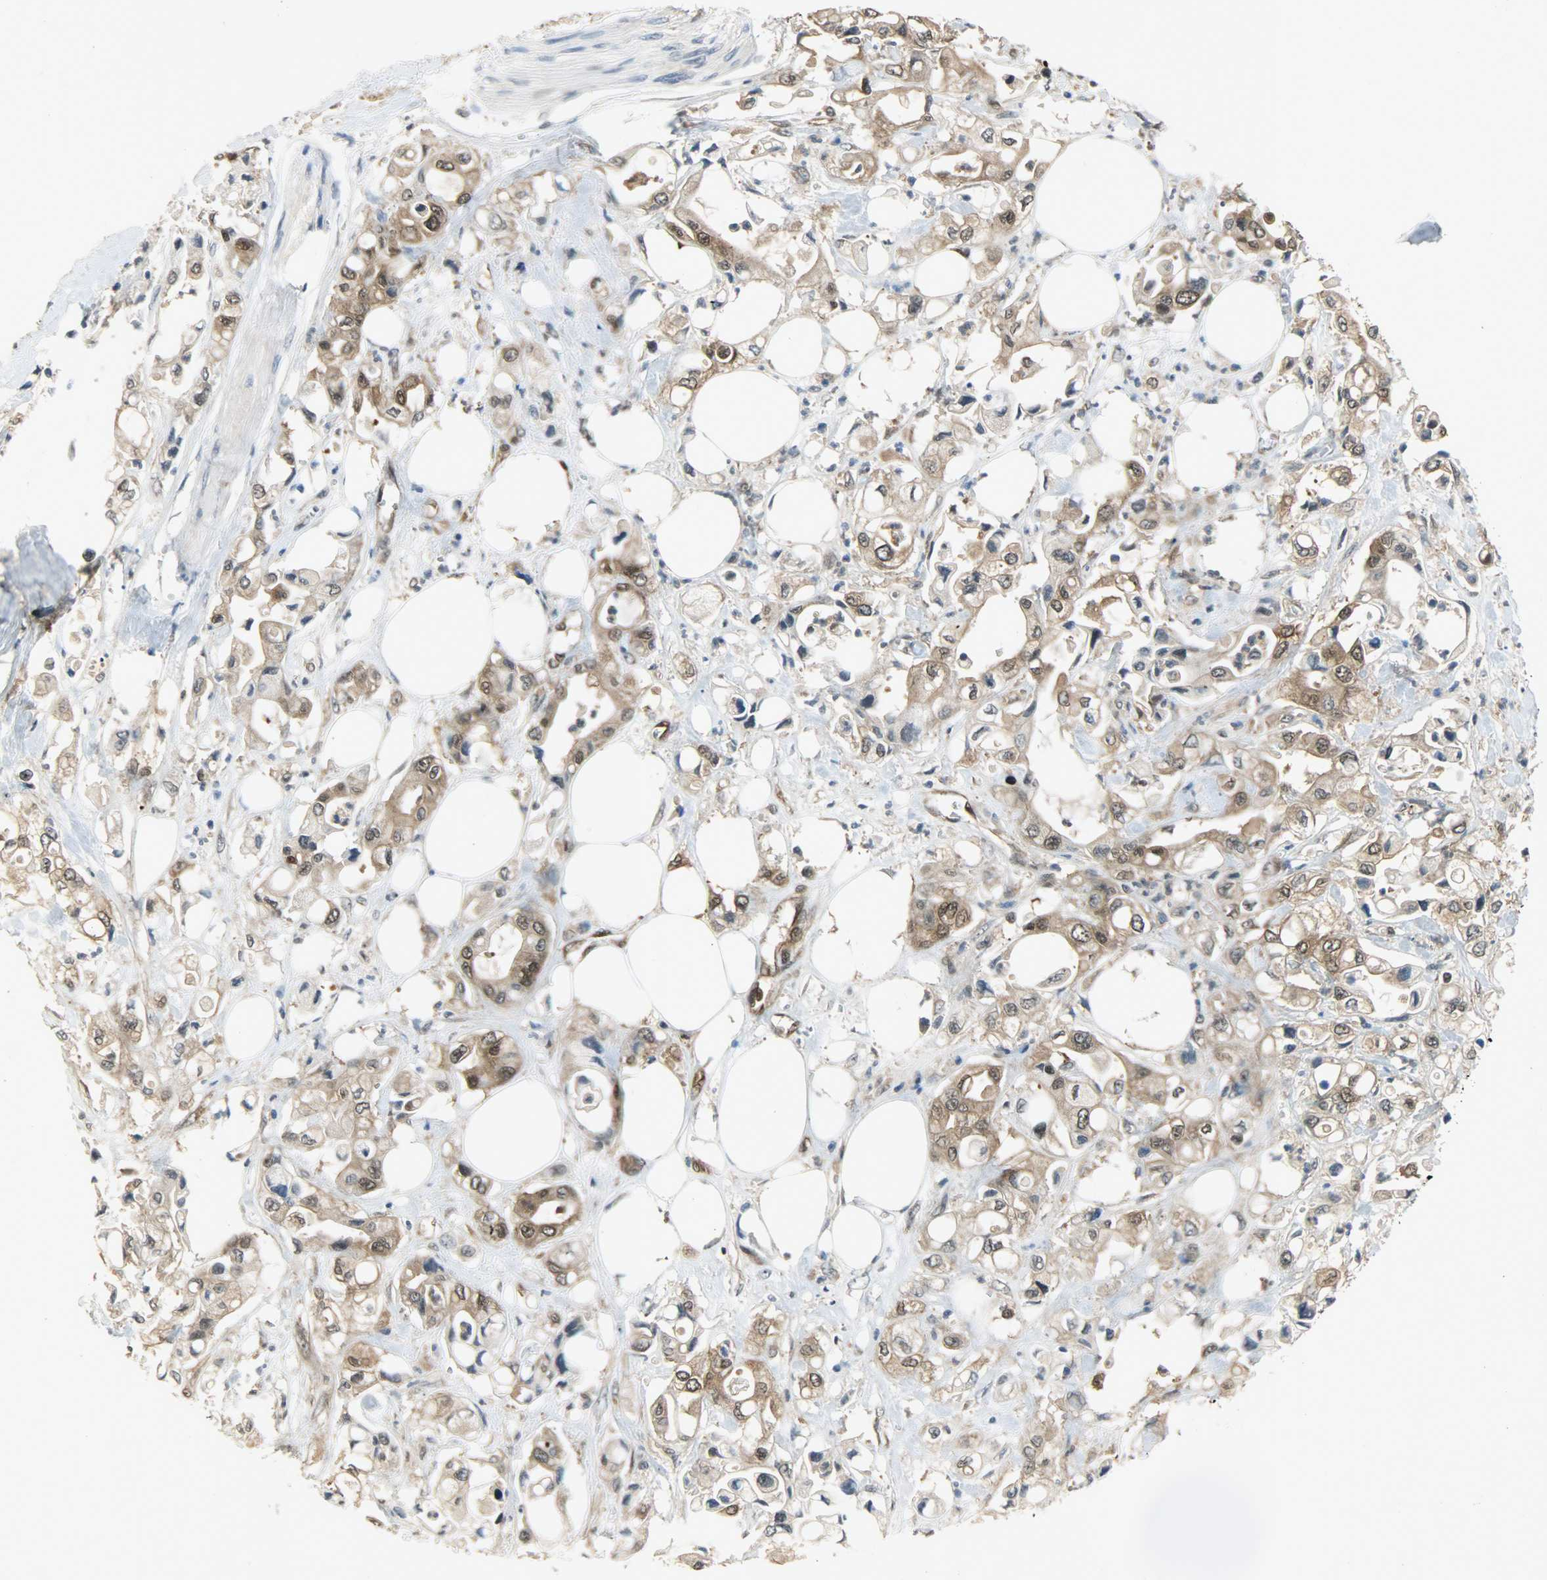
{"staining": {"intensity": "strong", "quantity": ">75%", "location": "cytoplasmic/membranous,nuclear"}, "tissue": "pancreatic cancer", "cell_type": "Tumor cells", "image_type": "cancer", "snomed": [{"axis": "morphology", "description": "Adenocarcinoma, NOS"}, {"axis": "topography", "description": "Pancreas"}], "caption": "This histopathology image reveals IHC staining of pancreatic cancer, with high strong cytoplasmic/membranous and nuclear positivity in about >75% of tumor cells.", "gene": "EIF4EBP1", "patient": {"sex": "male", "age": 70}}